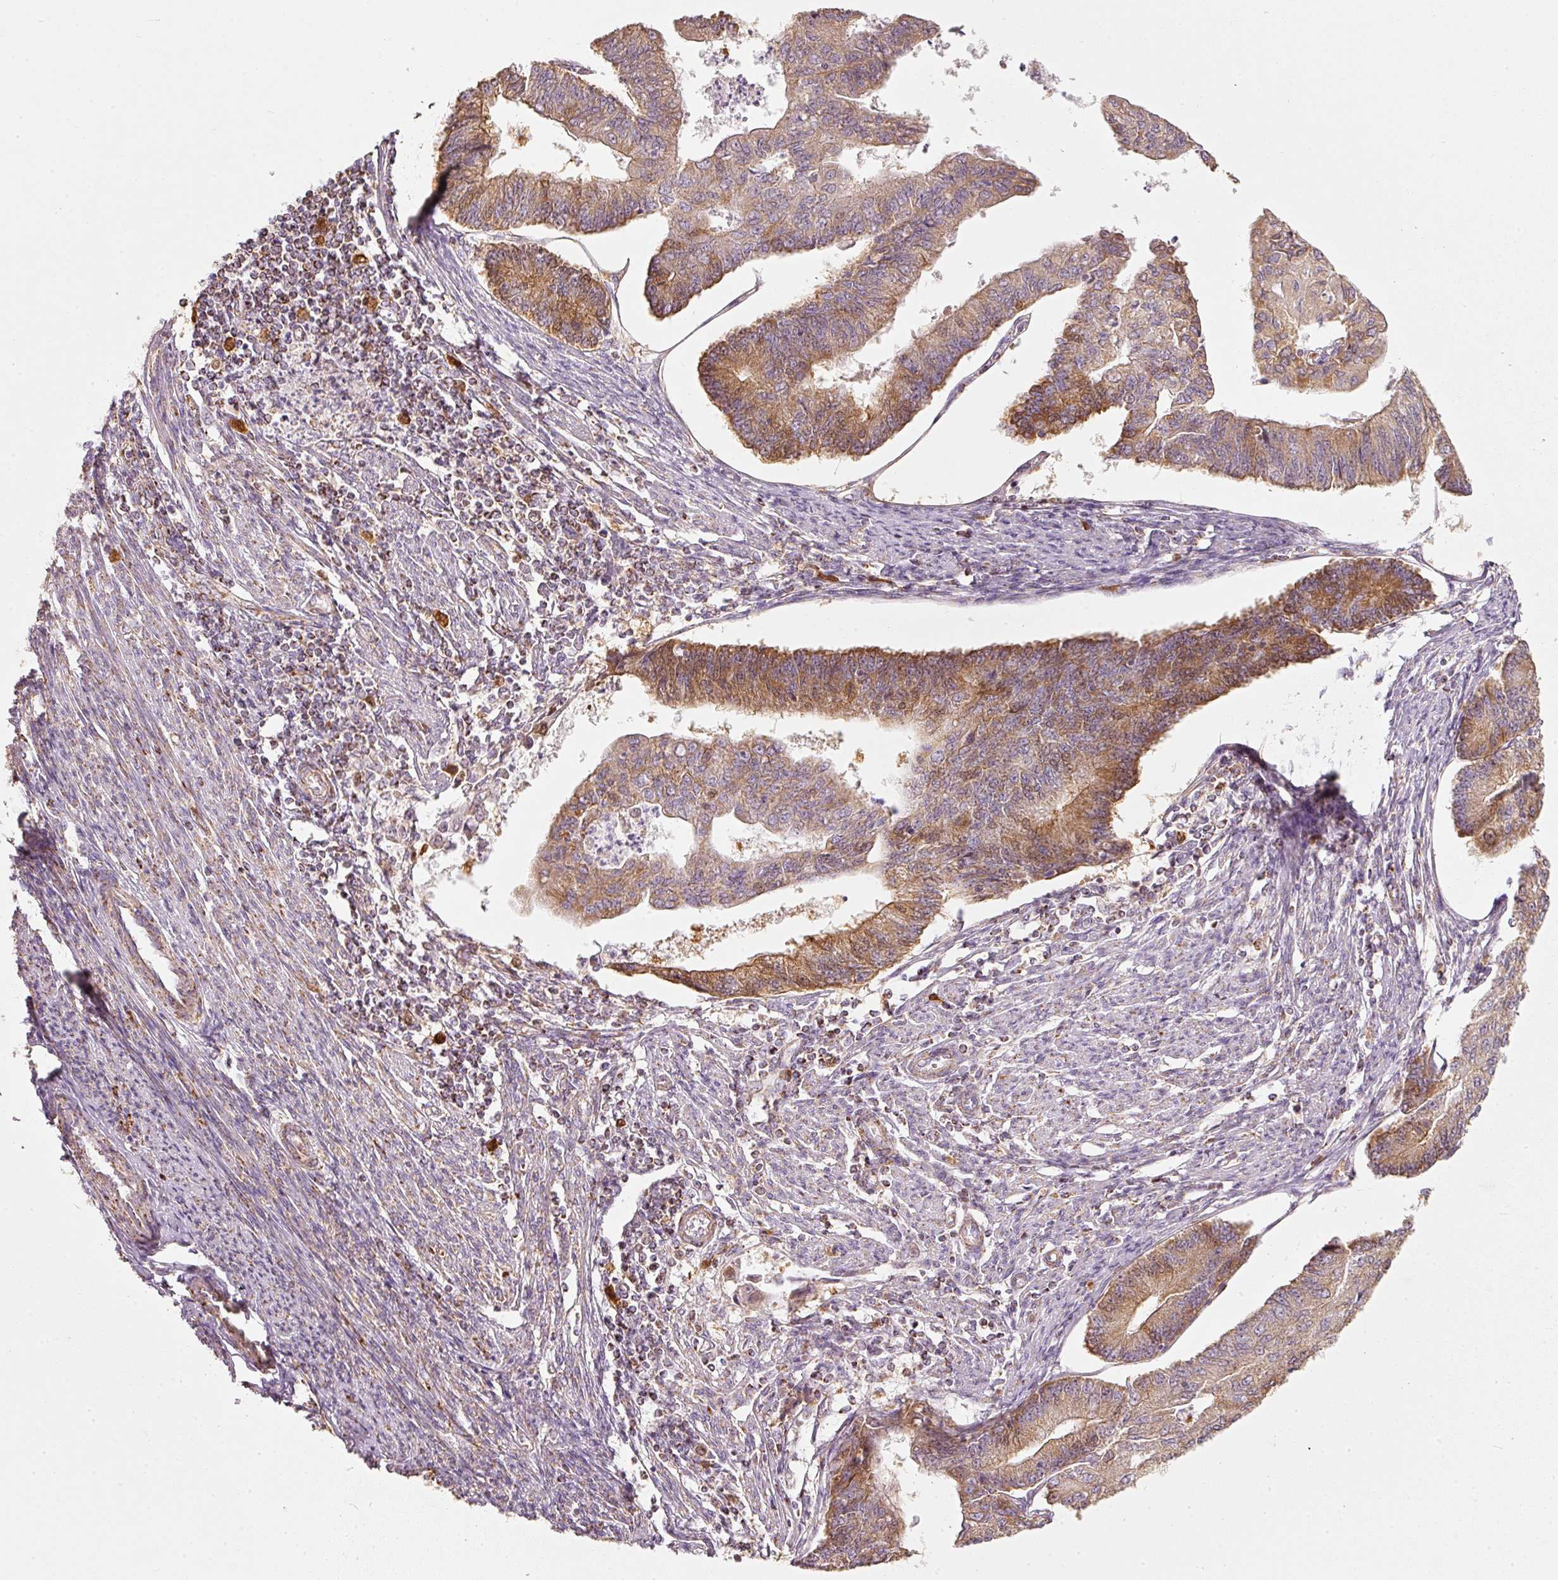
{"staining": {"intensity": "moderate", "quantity": ">75%", "location": "cytoplasmic/membranous,nuclear"}, "tissue": "endometrial cancer", "cell_type": "Tumor cells", "image_type": "cancer", "snomed": [{"axis": "morphology", "description": "Adenocarcinoma, NOS"}, {"axis": "topography", "description": "Endometrium"}], "caption": "Endometrial cancer stained with DAB immunohistochemistry exhibits medium levels of moderate cytoplasmic/membranous and nuclear expression in about >75% of tumor cells. (brown staining indicates protein expression, while blue staining denotes nuclei).", "gene": "DUT", "patient": {"sex": "female", "age": 56}}